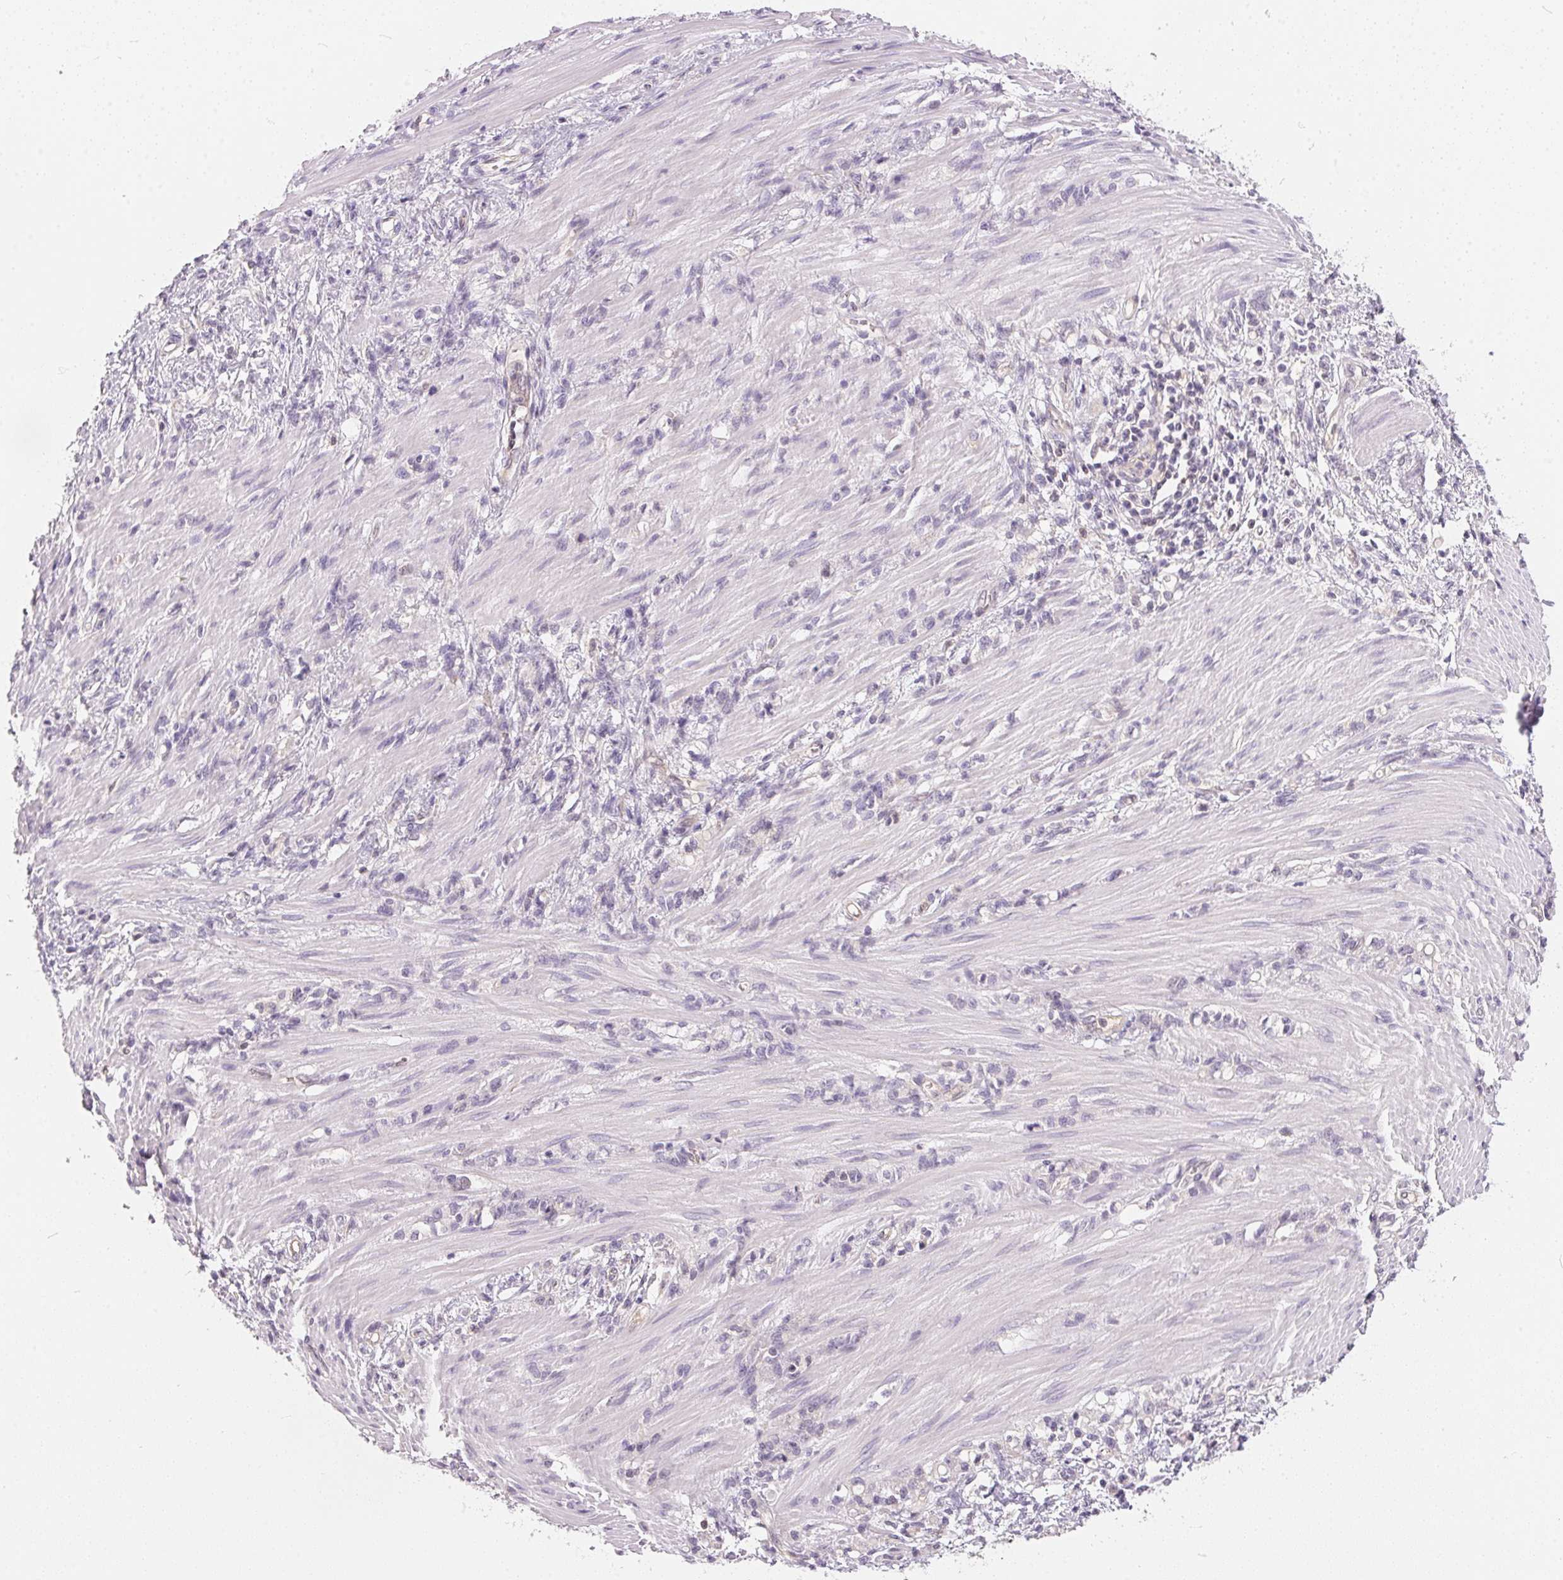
{"staining": {"intensity": "negative", "quantity": "none", "location": "none"}, "tissue": "stomach cancer", "cell_type": "Tumor cells", "image_type": "cancer", "snomed": [{"axis": "morphology", "description": "Adenocarcinoma, NOS"}, {"axis": "topography", "description": "Stomach"}], "caption": "Tumor cells show no significant expression in stomach cancer (adenocarcinoma).", "gene": "BLMH", "patient": {"sex": "female", "age": 84}}